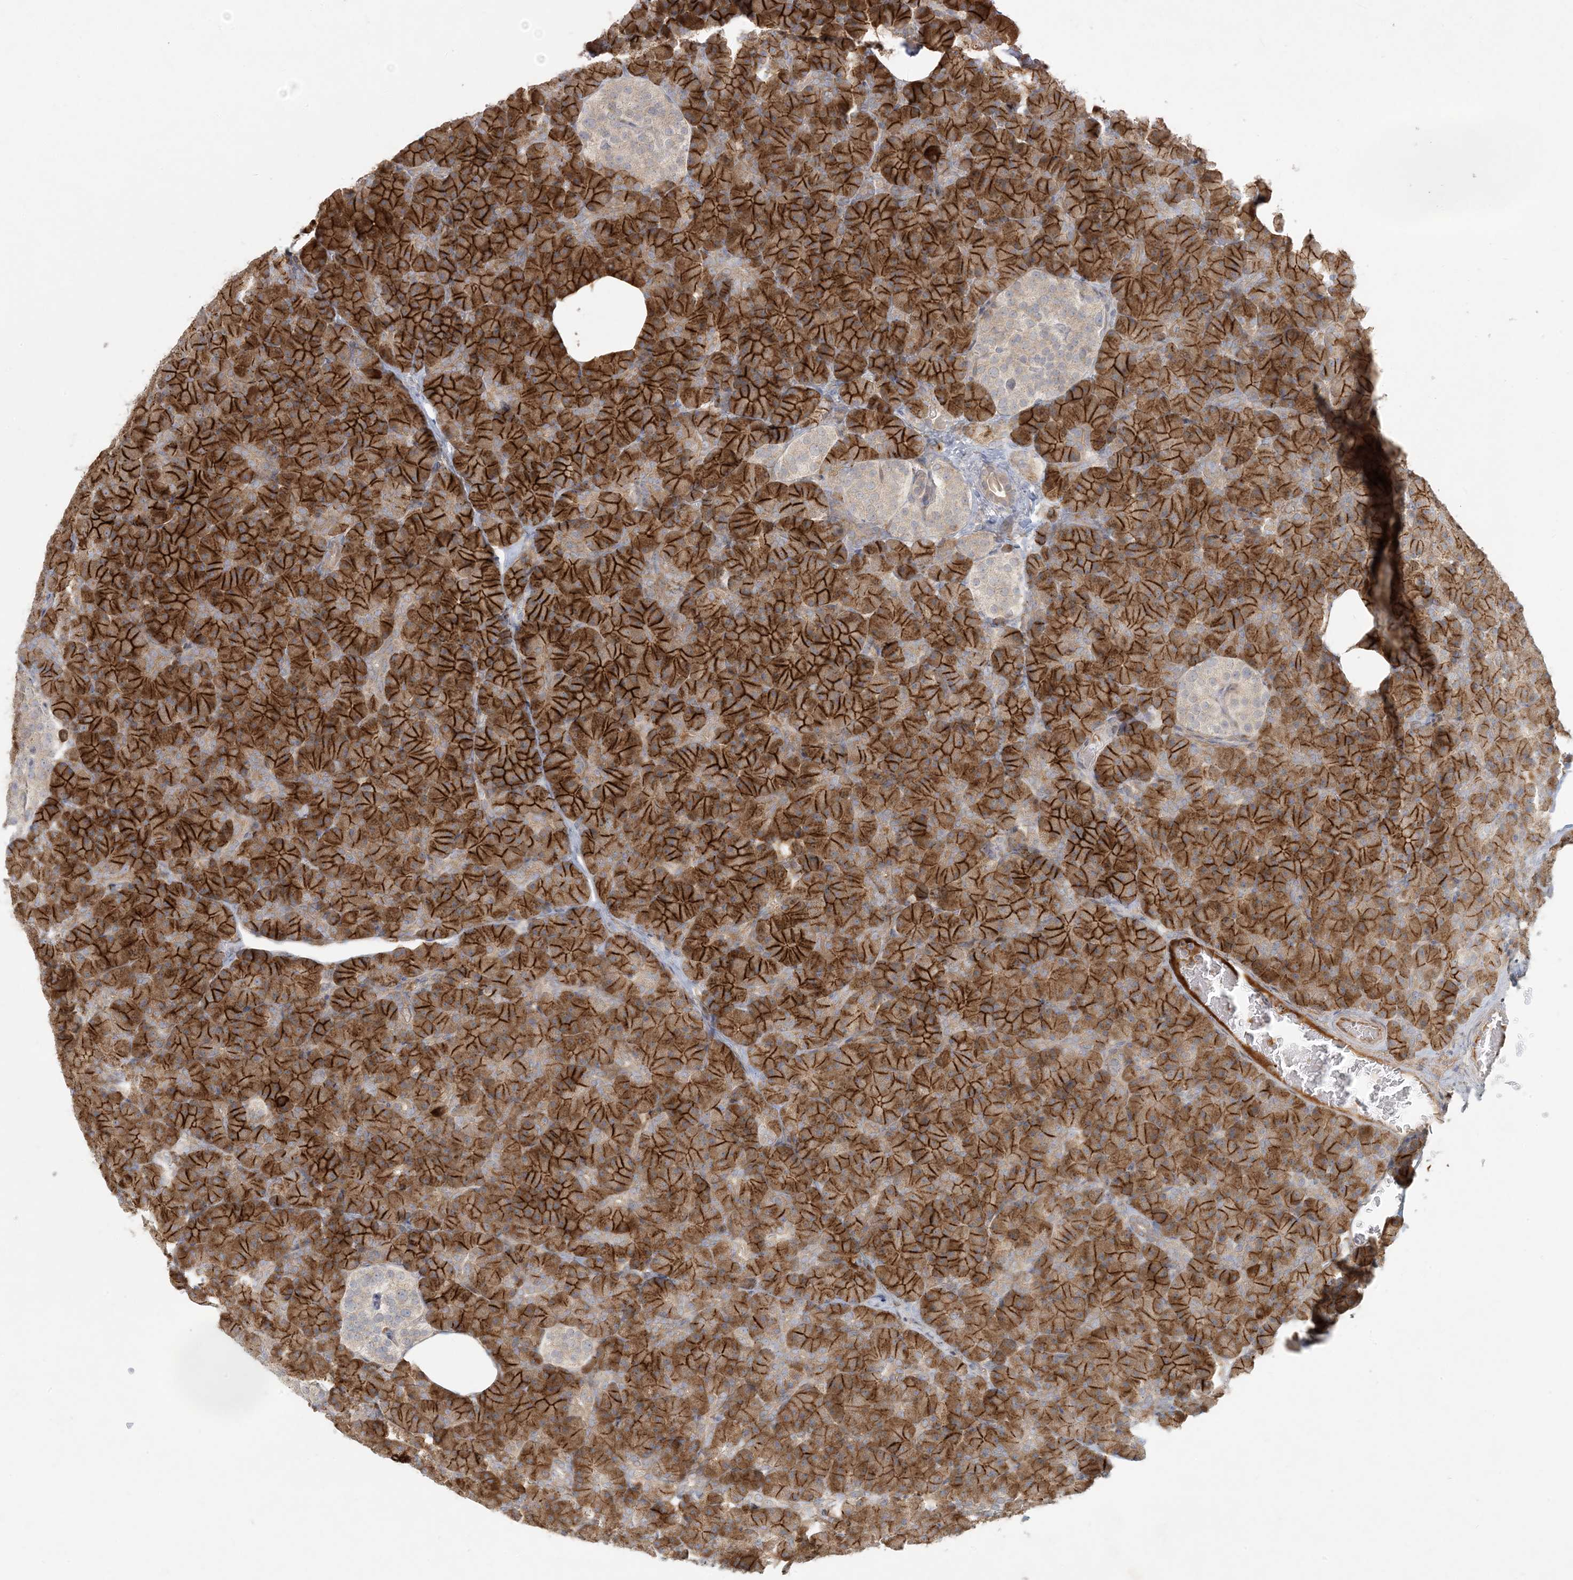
{"staining": {"intensity": "strong", "quantity": ">75%", "location": "cytoplasmic/membranous"}, "tissue": "pancreas", "cell_type": "Exocrine glandular cells", "image_type": "normal", "snomed": [{"axis": "morphology", "description": "Normal tissue, NOS"}, {"axis": "topography", "description": "Pancreas"}], "caption": "There is high levels of strong cytoplasmic/membranous expression in exocrine glandular cells of benign pancreas, as demonstrated by immunohistochemical staining (brown color).", "gene": "HACL1", "patient": {"sex": "female", "age": 43}}